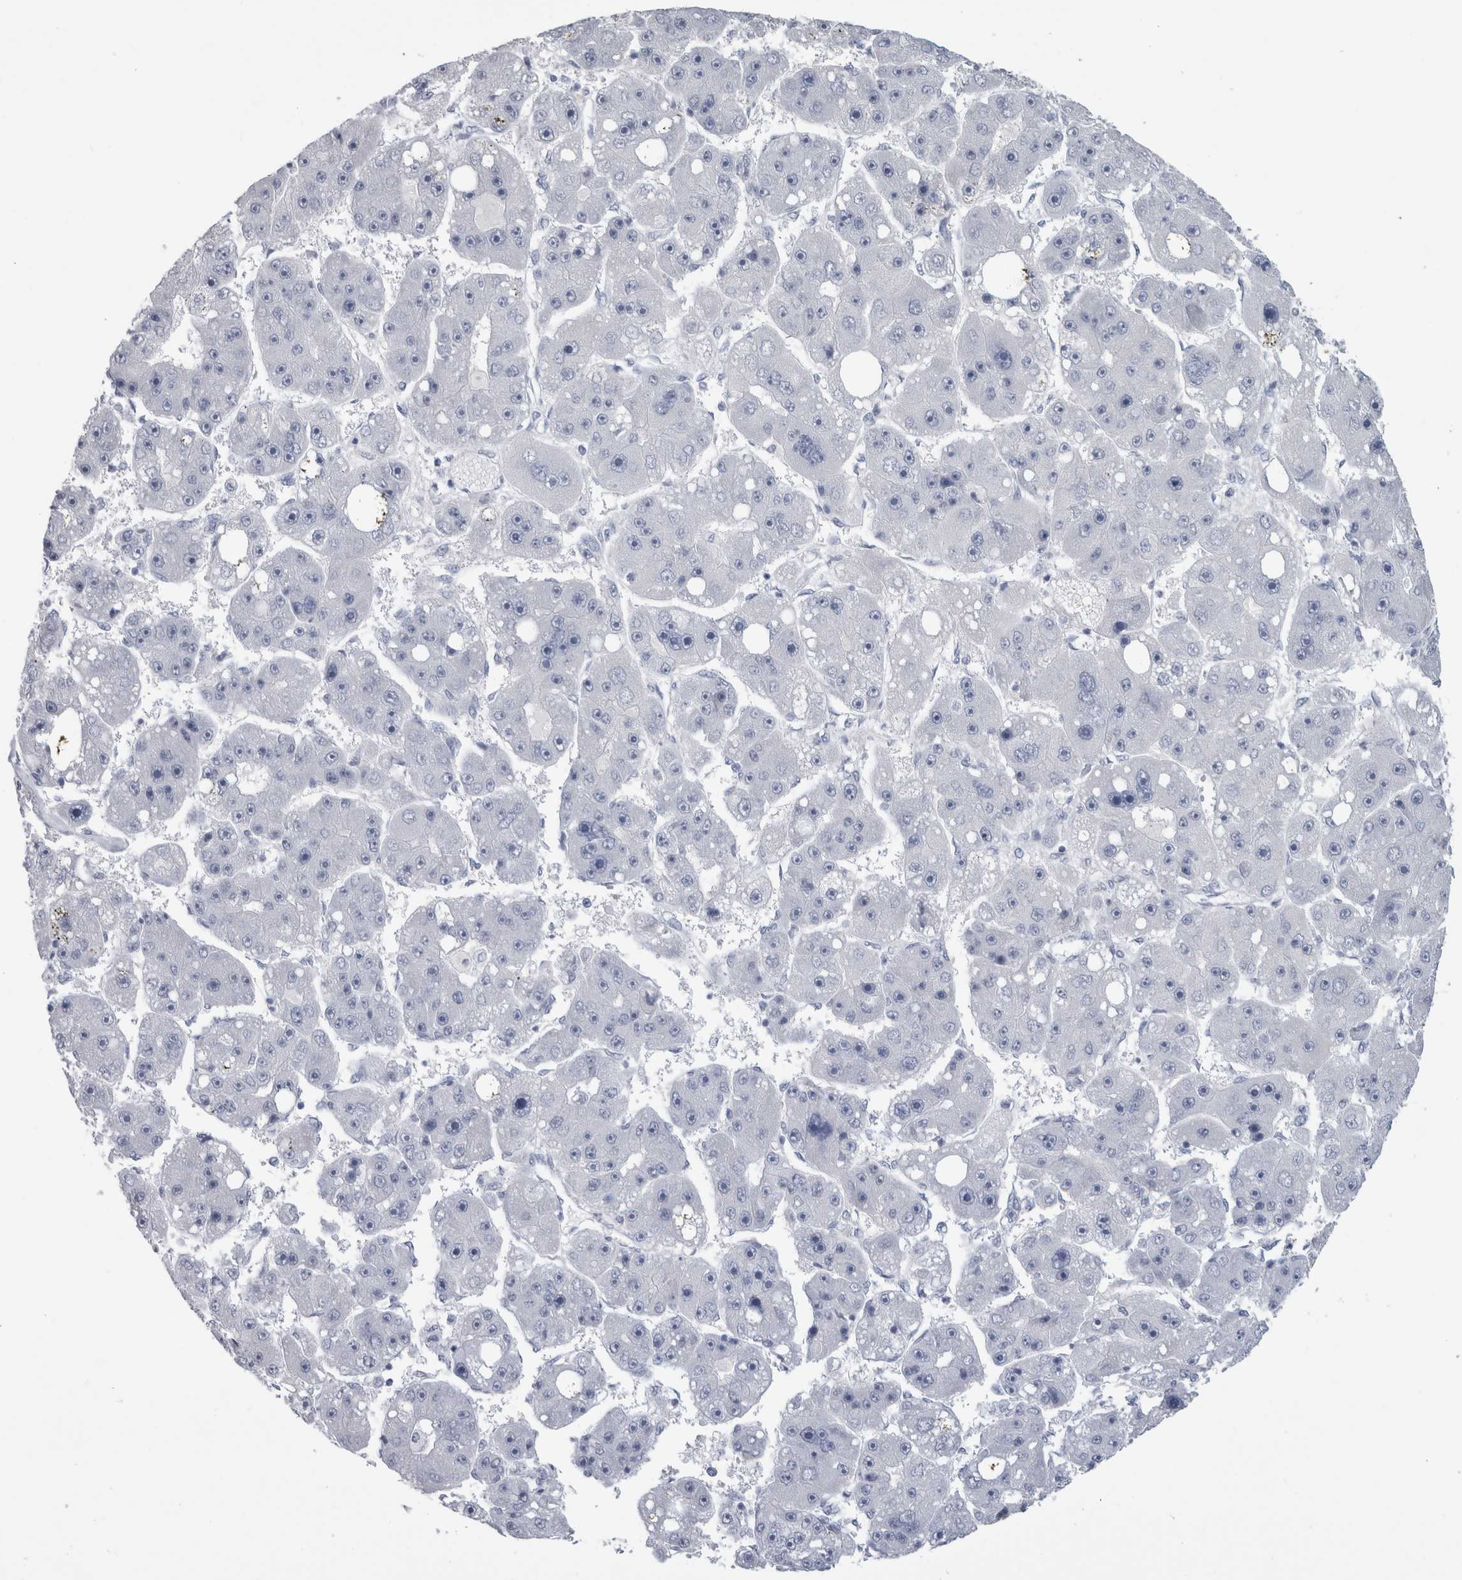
{"staining": {"intensity": "negative", "quantity": "none", "location": "none"}, "tissue": "liver cancer", "cell_type": "Tumor cells", "image_type": "cancer", "snomed": [{"axis": "morphology", "description": "Carcinoma, Hepatocellular, NOS"}, {"axis": "topography", "description": "Liver"}], "caption": "There is no significant staining in tumor cells of hepatocellular carcinoma (liver). (Immunohistochemistry, brightfield microscopy, high magnification).", "gene": "MSMB", "patient": {"sex": "female", "age": 61}}